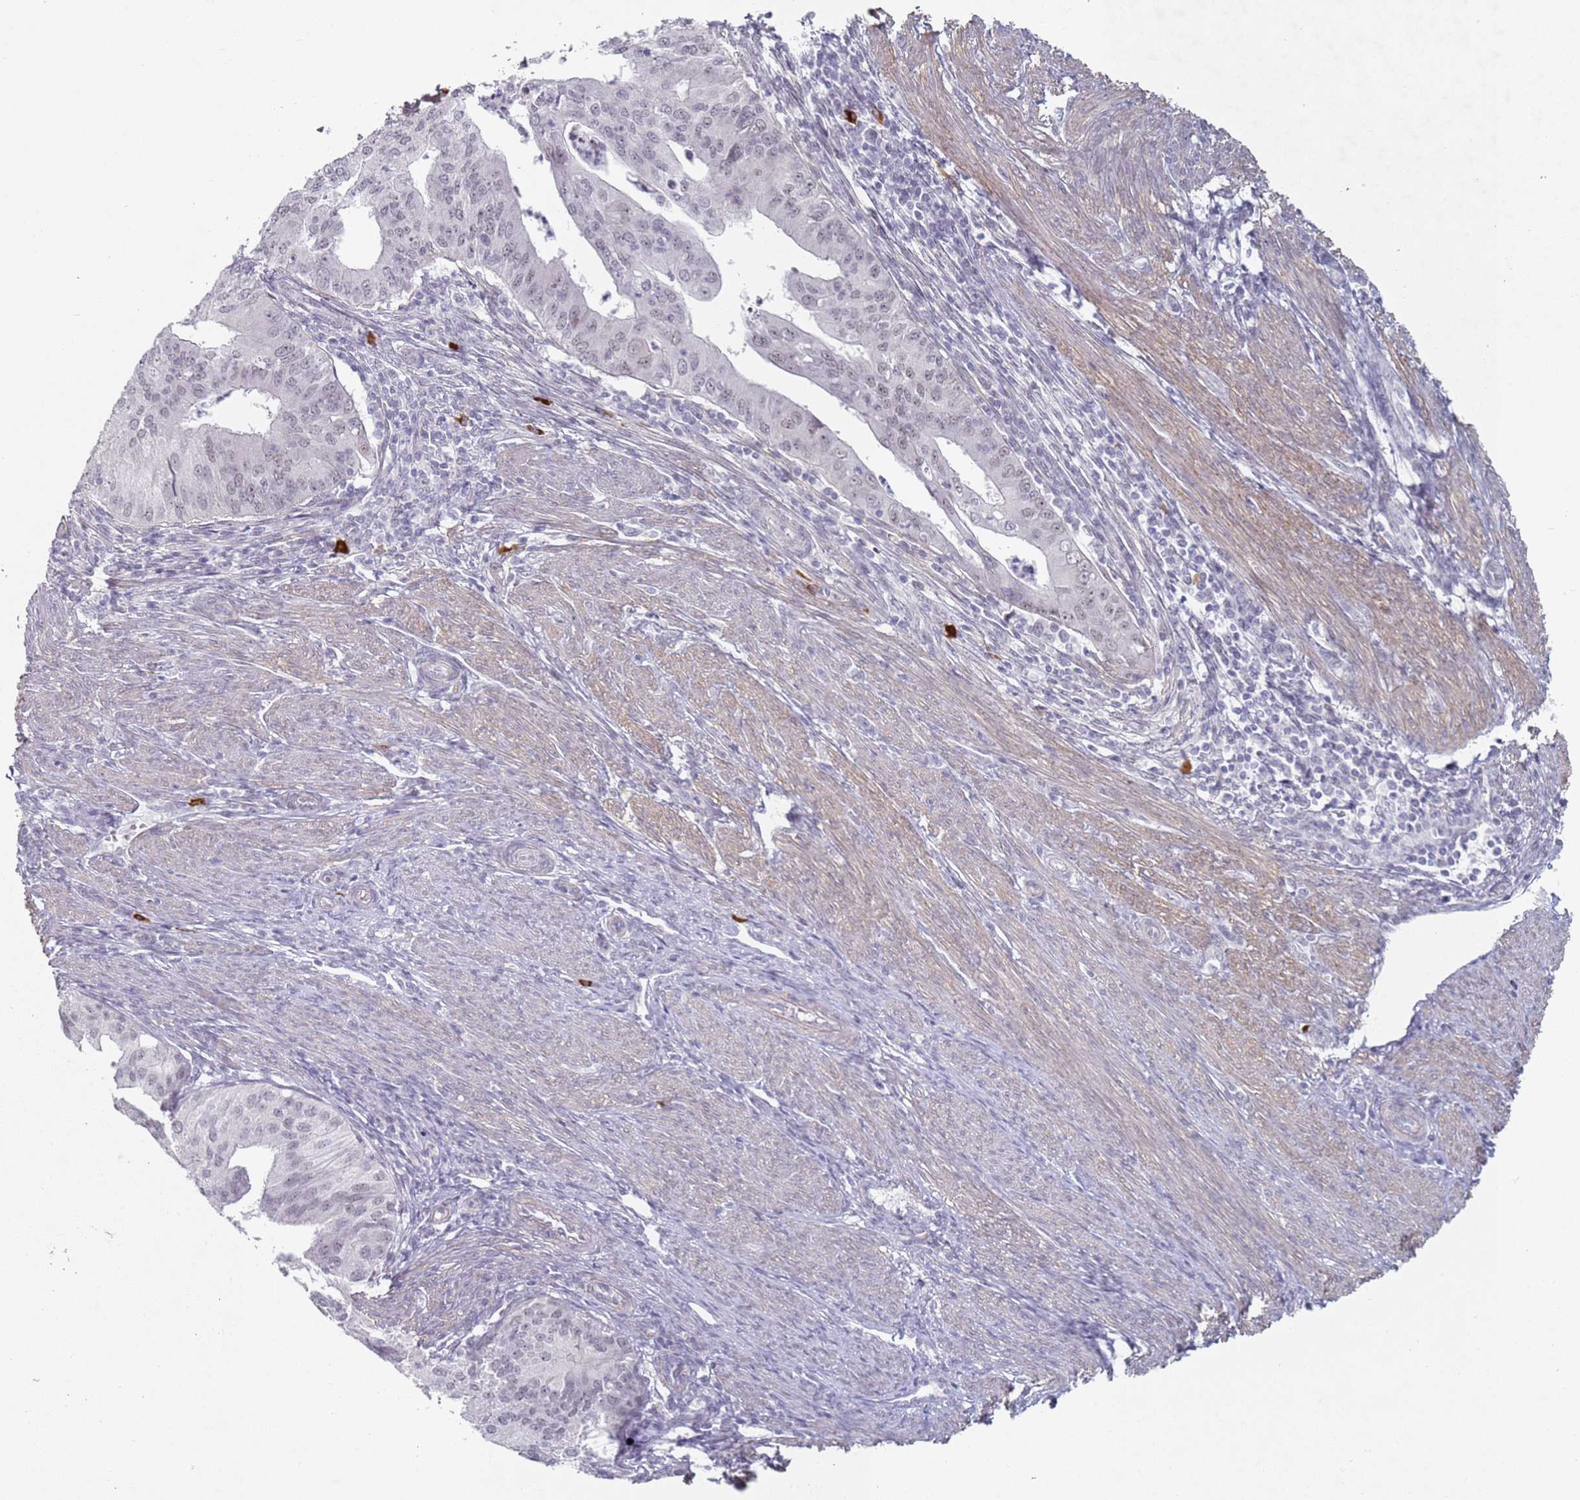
{"staining": {"intensity": "weak", "quantity": ">75%", "location": "nuclear"}, "tissue": "endometrial cancer", "cell_type": "Tumor cells", "image_type": "cancer", "snomed": [{"axis": "morphology", "description": "Adenocarcinoma, NOS"}, {"axis": "topography", "description": "Endometrium"}], "caption": "Adenocarcinoma (endometrial) stained for a protein (brown) shows weak nuclear positive expression in approximately >75% of tumor cells.", "gene": "ATF6B", "patient": {"sex": "female", "age": 50}}